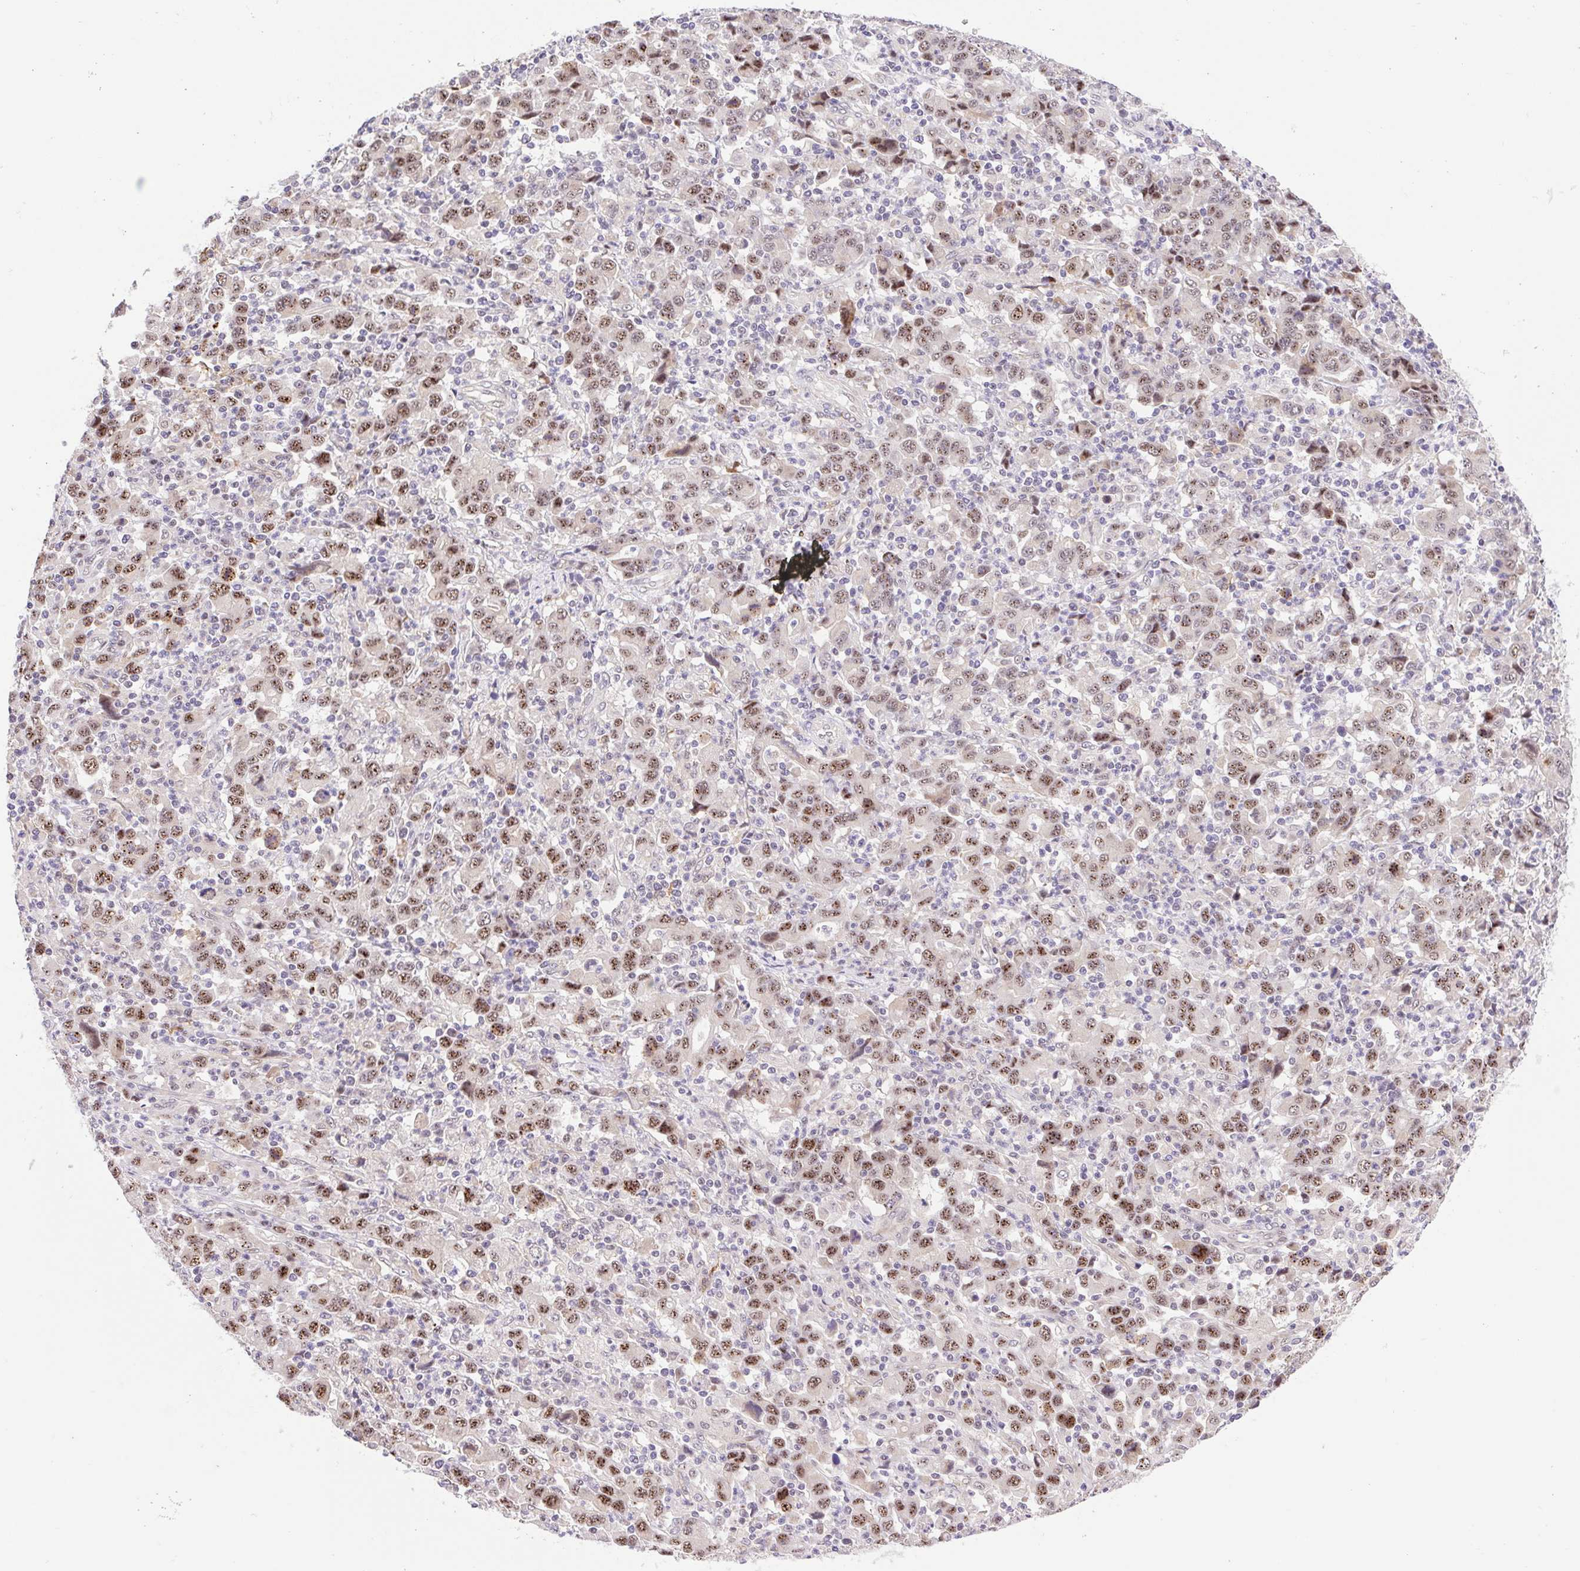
{"staining": {"intensity": "moderate", "quantity": ">75%", "location": "nuclear"}, "tissue": "stomach cancer", "cell_type": "Tumor cells", "image_type": "cancer", "snomed": [{"axis": "morphology", "description": "Adenocarcinoma, NOS"}, {"axis": "topography", "description": "Stomach, upper"}], "caption": "Stomach adenocarcinoma stained for a protein shows moderate nuclear positivity in tumor cells.", "gene": "ERG", "patient": {"sex": "male", "age": 69}}